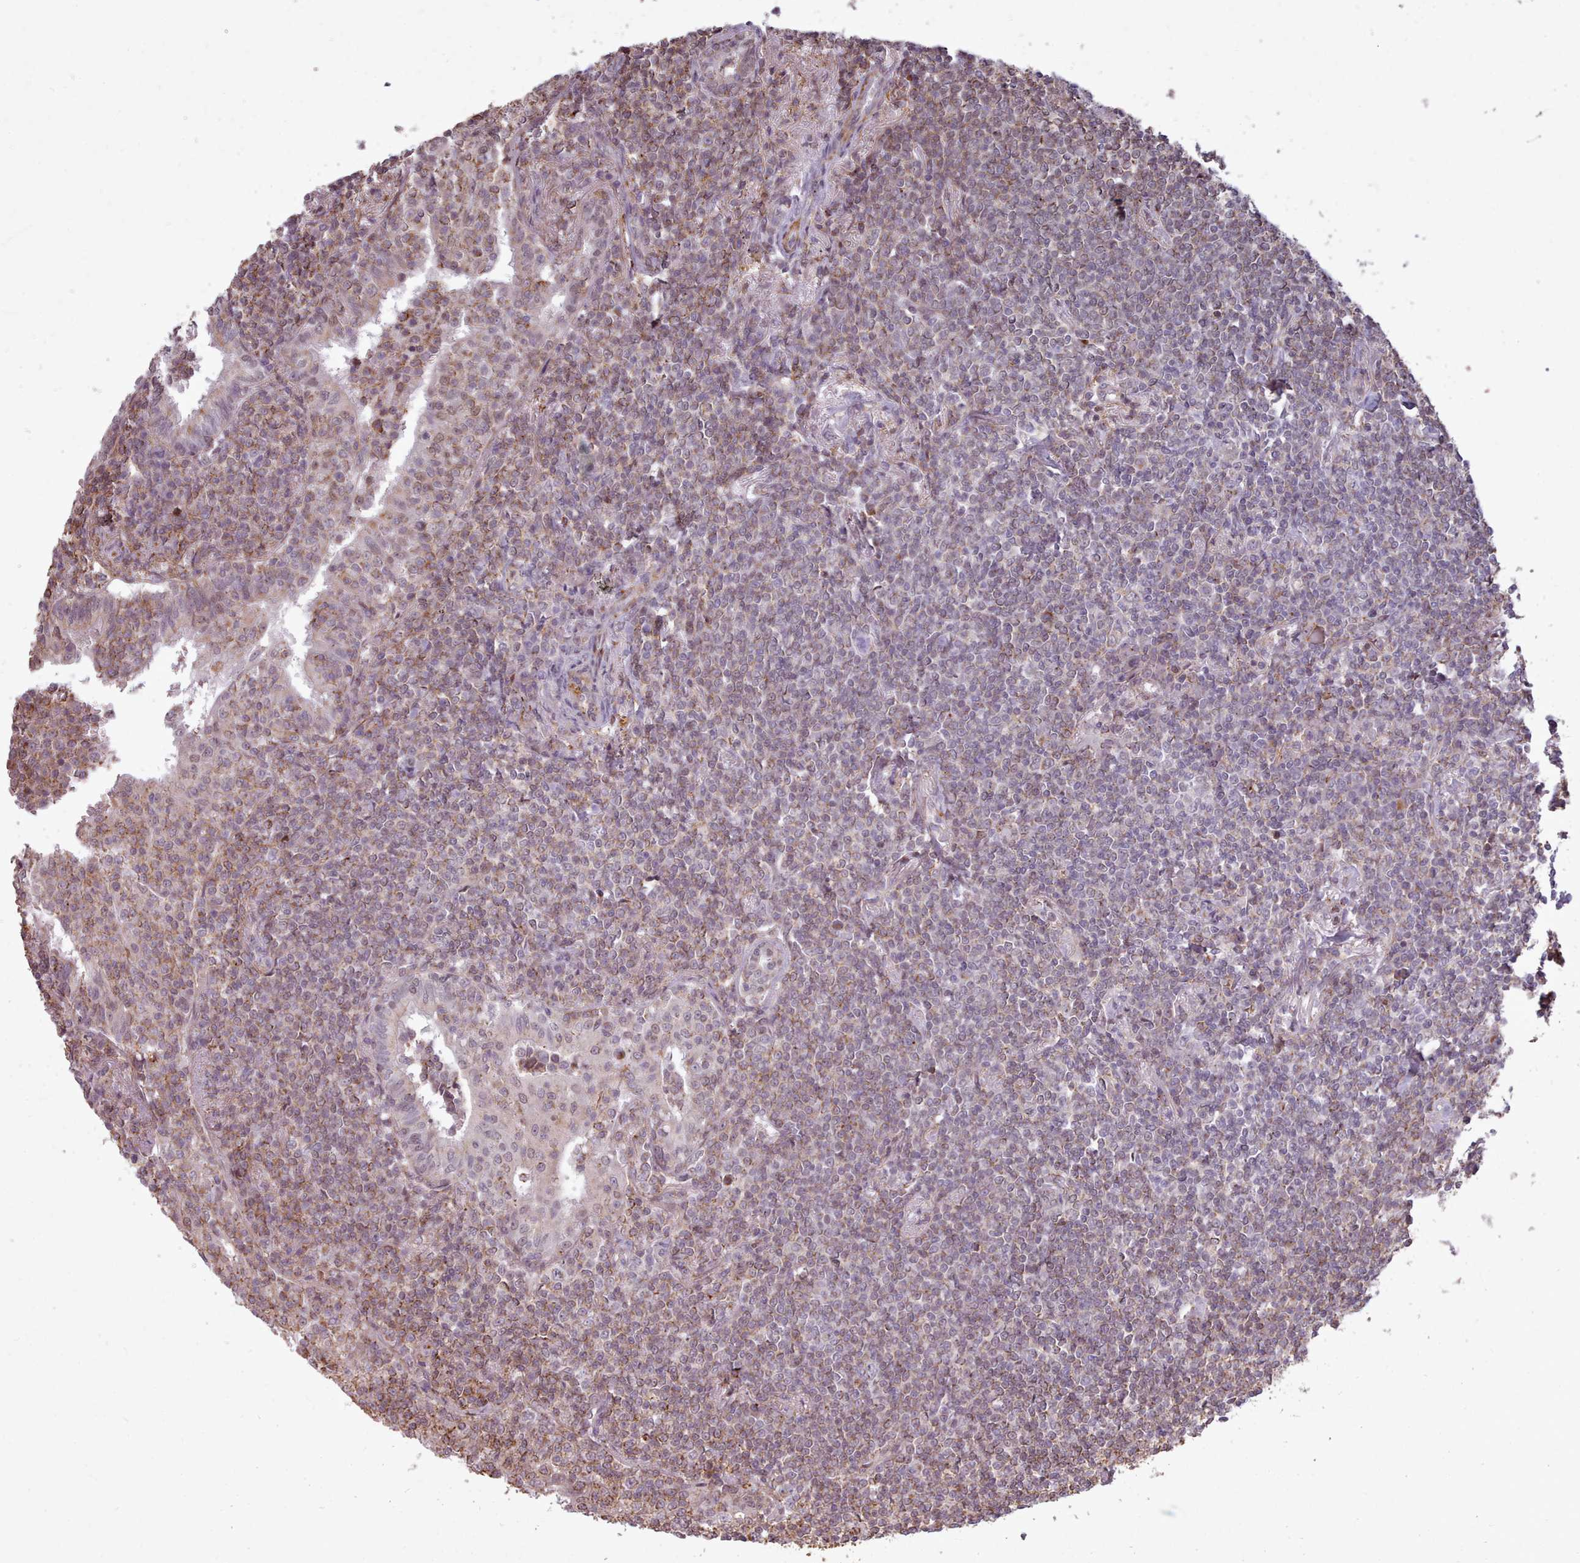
{"staining": {"intensity": "weak", "quantity": "<25%", "location": "cytoplasmic/membranous"}, "tissue": "lymphoma", "cell_type": "Tumor cells", "image_type": "cancer", "snomed": [{"axis": "morphology", "description": "Malignant lymphoma, non-Hodgkin's type, Low grade"}, {"axis": "topography", "description": "Lung"}], "caption": "The photomicrograph exhibits no staining of tumor cells in lymphoma.", "gene": "ZMYM4", "patient": {"sex": "female", "age": 71}}